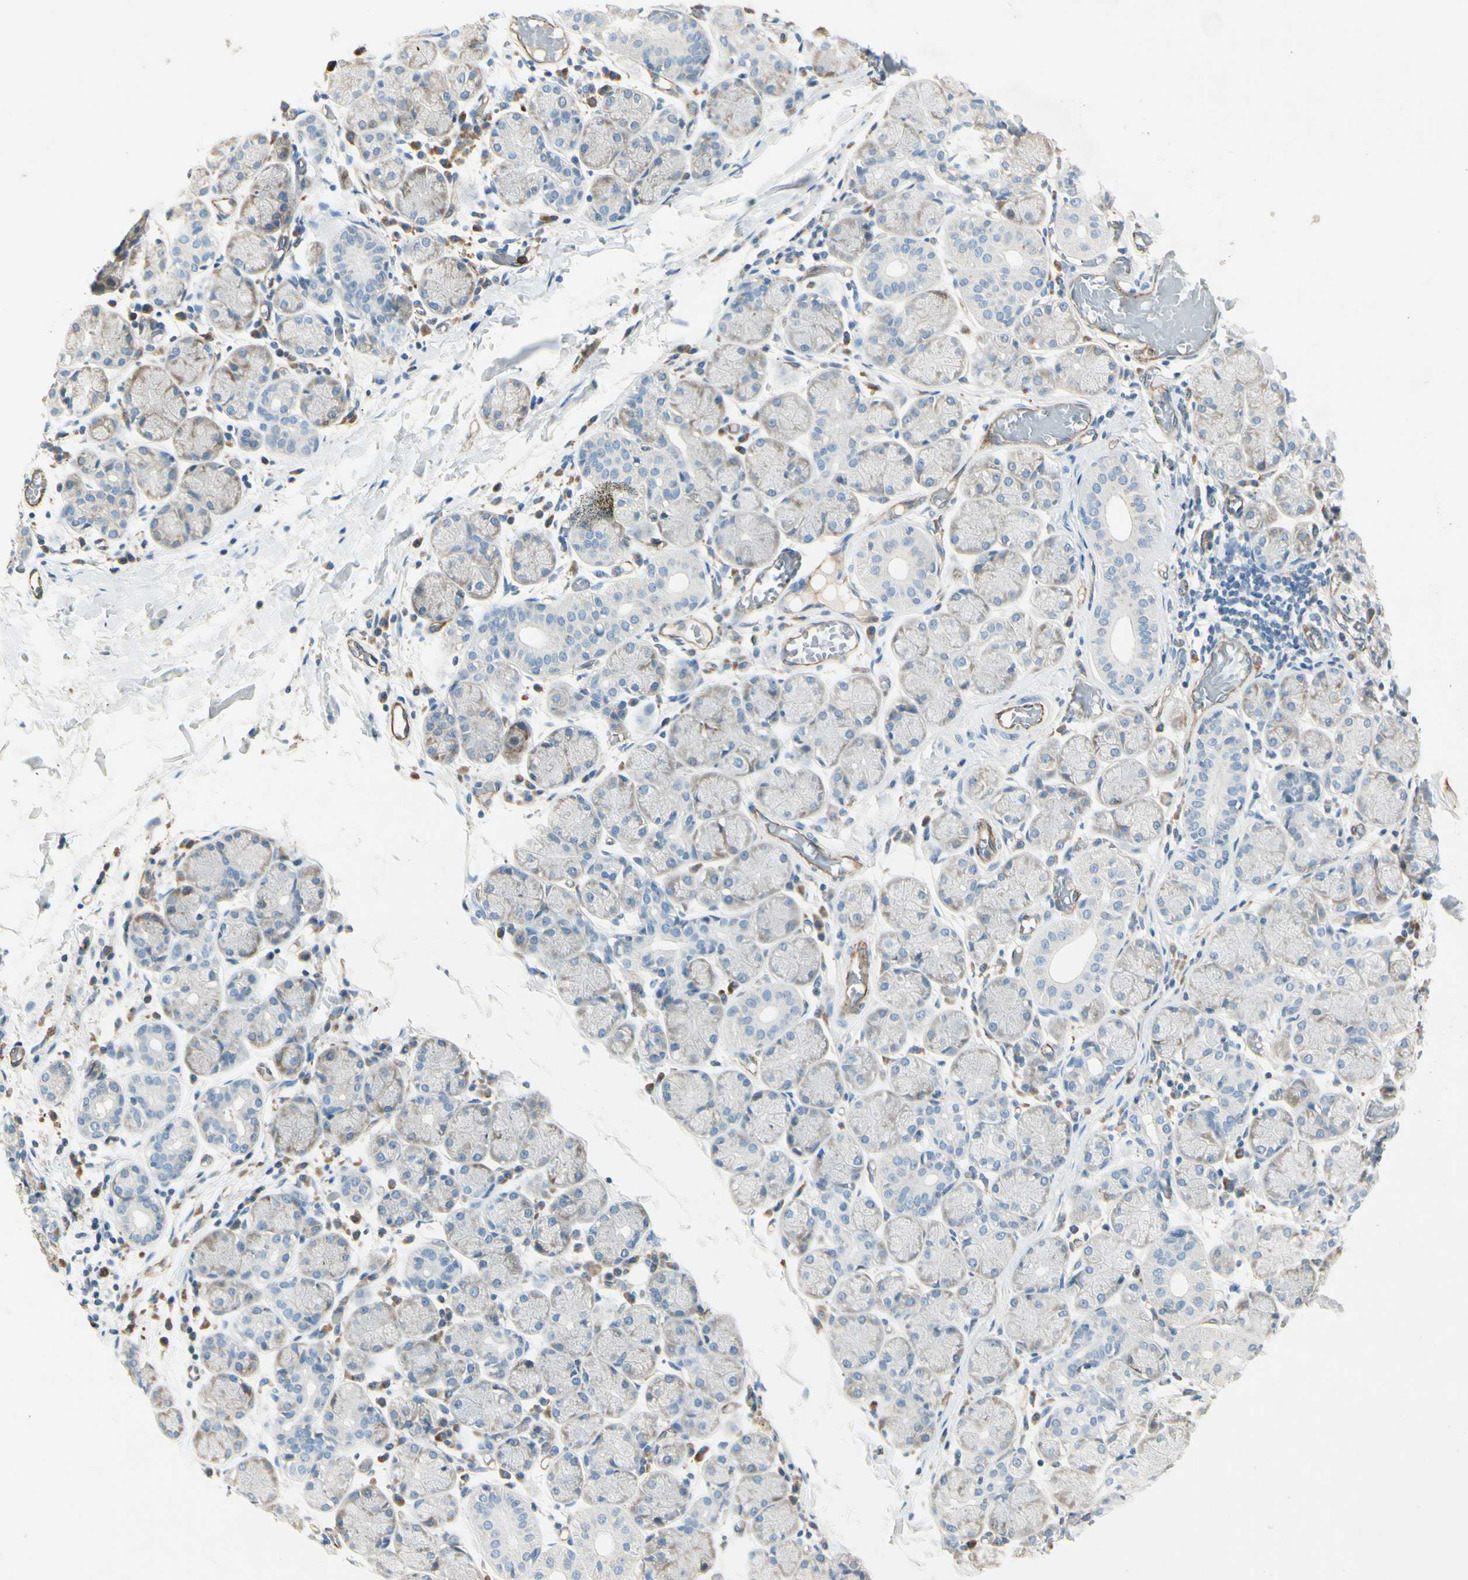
{"staining": {"intensity": "weak", "quantity": "<25%", "location": "cytoplasmic/membranous"}, "tissue": "salivary gland", "cell_type": "Glandular cells", "image_type": "normal", "snomed": [{"axis": "morphology", "description": "Normal tissue, NOS"}, {"axis": "topography", "description": "Salivary gland"}], "caption": "IHC of normal human salivary gland reveals no expression in glandular cells.", "gene": "CD93", "patient": {"sex": "female", "age": 24}}